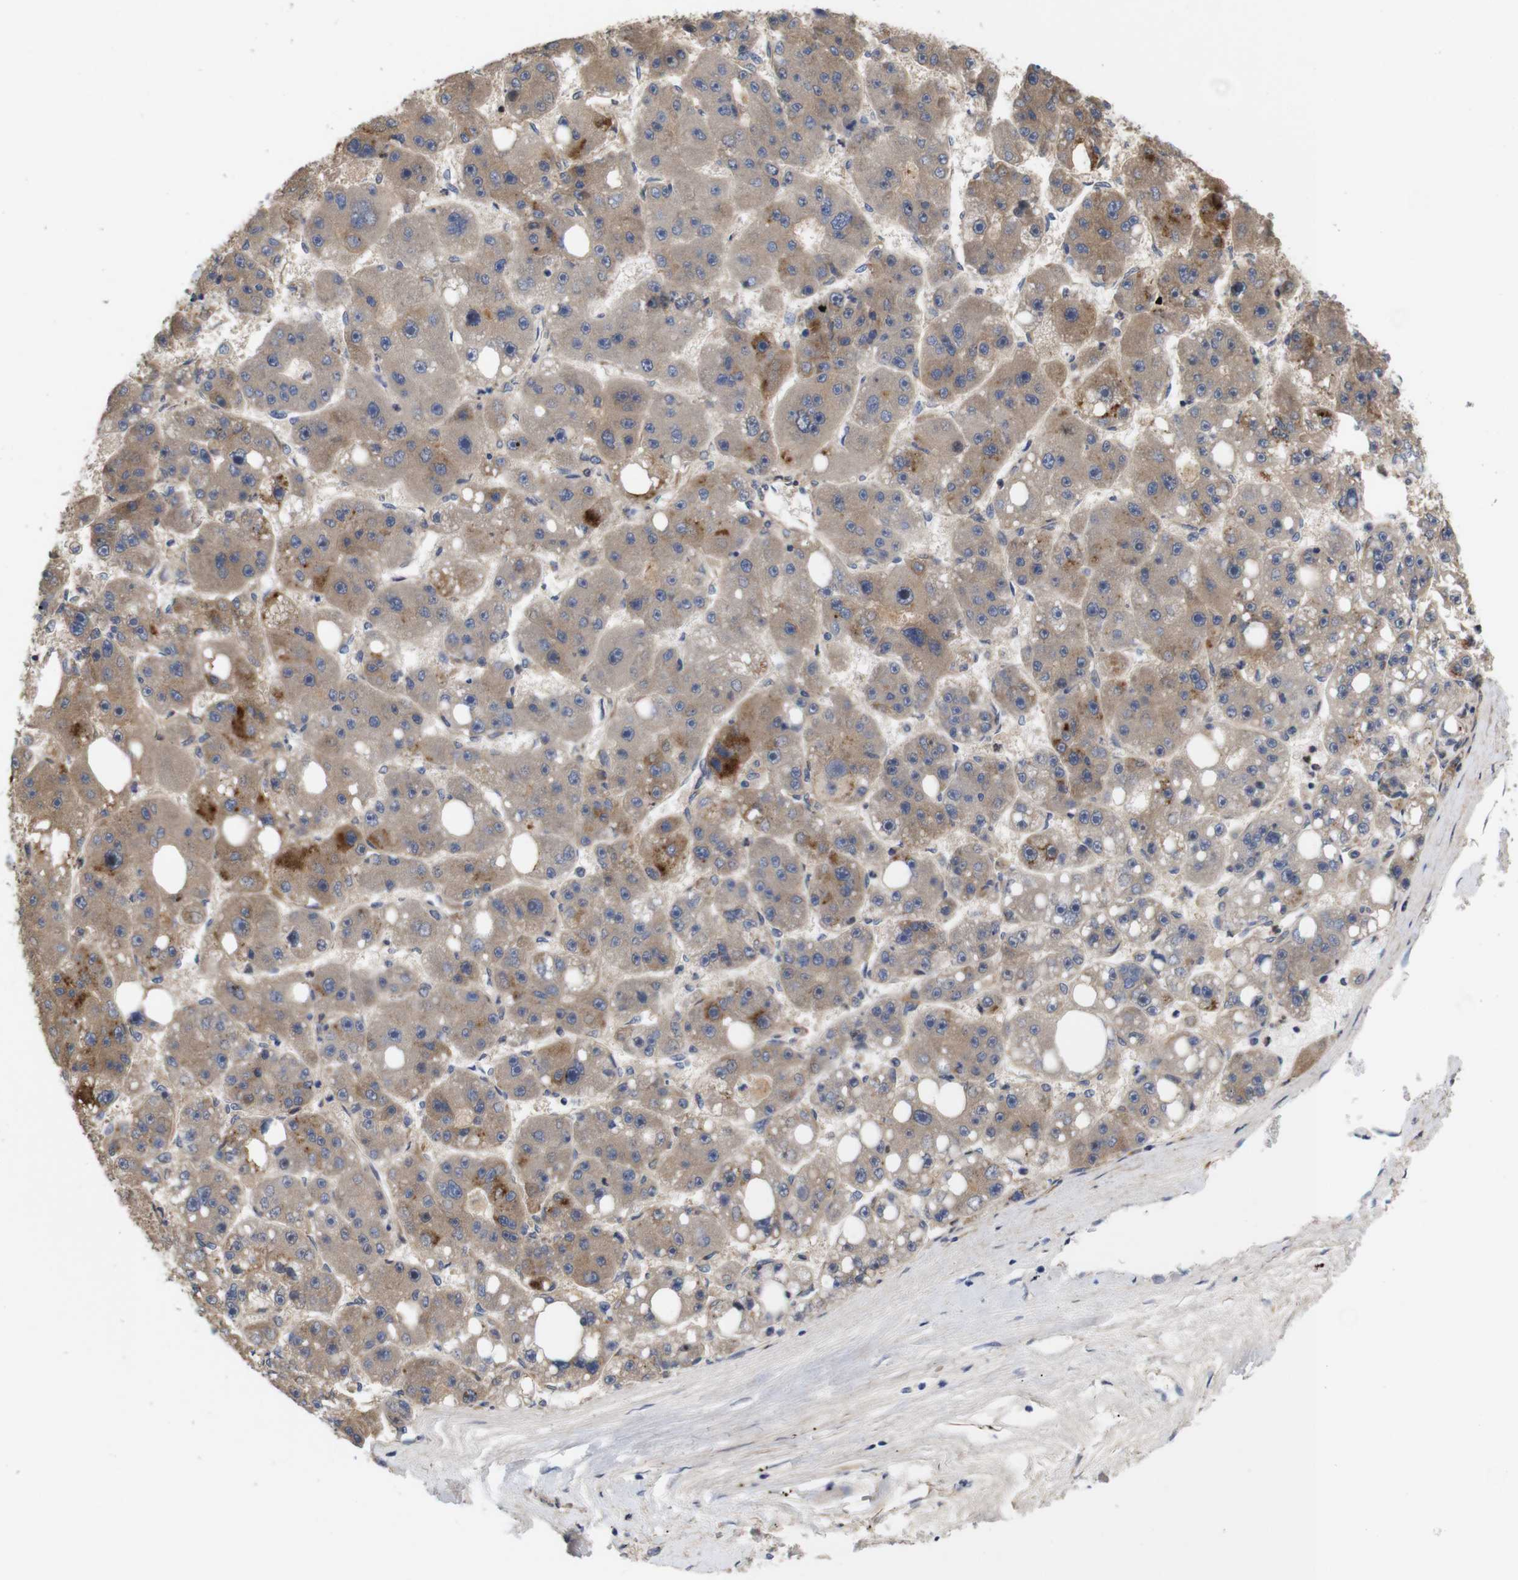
{"staining": {"intensity": "moderate", "quantity": ">75%", "location": "cytoplasmic/membranous"}, "tissue": "liver cancer", "cell_type": "Tumor cells", "image_type": "cancer", "snomed": [{"axis": "morphology", "description": "Carcinoma, Hepatocellular, NOS"}, {"axis": "topography", "description": "Liver"}], "caption": "There is medium levels of moderate cytoplasmic/membranous staining in tumor cells of liver hepatocellular carcinoma, as demonstrated by immunohistochemical staining (brown color).", "gene": "SPRY3", "patient": {"sex": "female", "age": 61}}